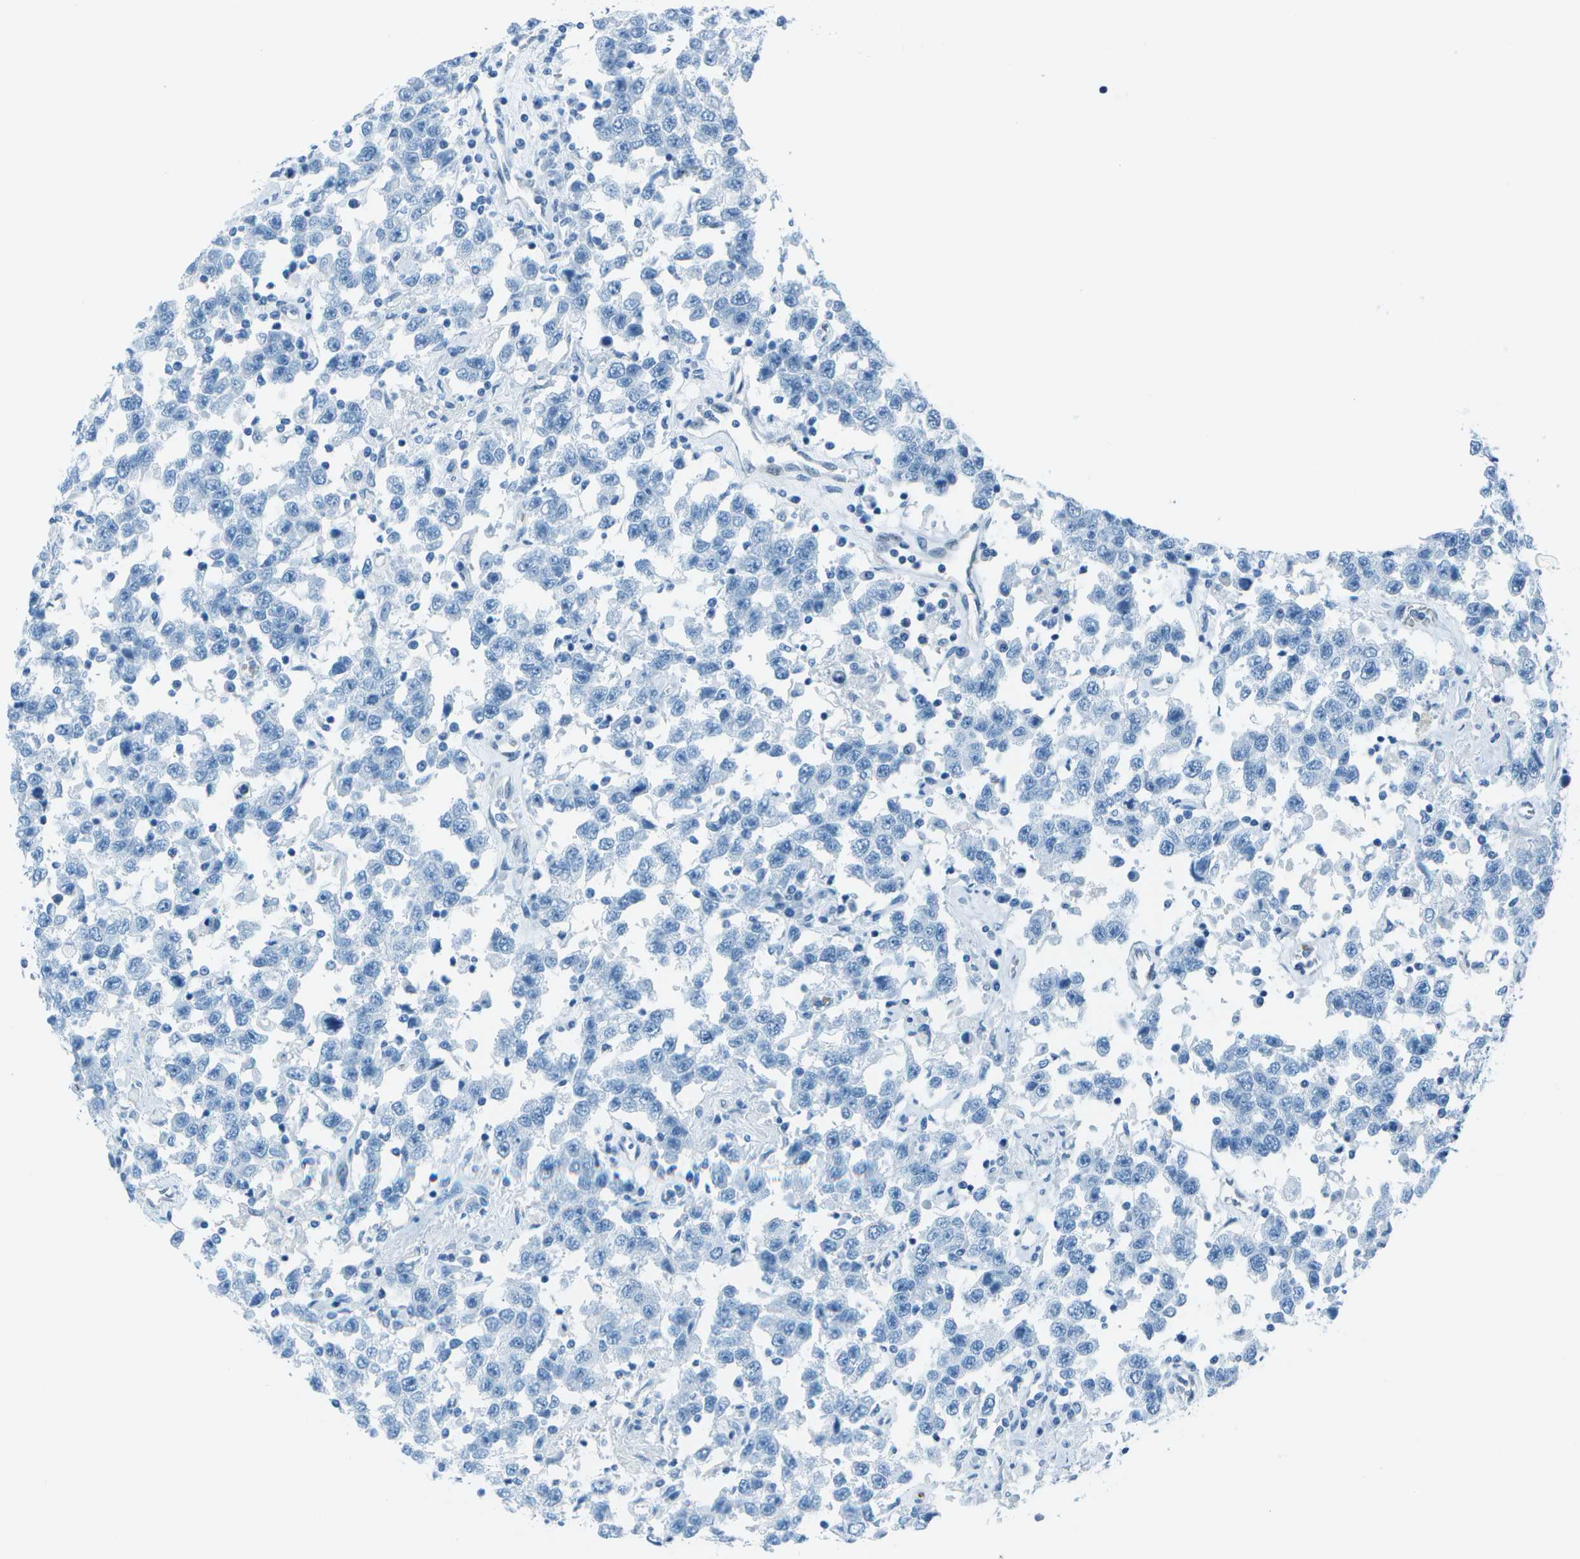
{"staining": {"intensity": "negative", "quantity": "none", "location": "none"}, "tissue": "testis cancer", "cell_type": "Tumor cells", "image_type": "cancer", "snomed": [{"axis": "morphology", "description": "Seminoma, NOS"}, {"axis": "topography", "description": "Testis"}], "caption": "Tumor cells are negative for brown protein staining in seminoma (testis). (DAB immunohistochemistry (IHC) with hematoxylin counter stain).", "gene": "ASL", "patient": {"sex": "male", "age": 41}}